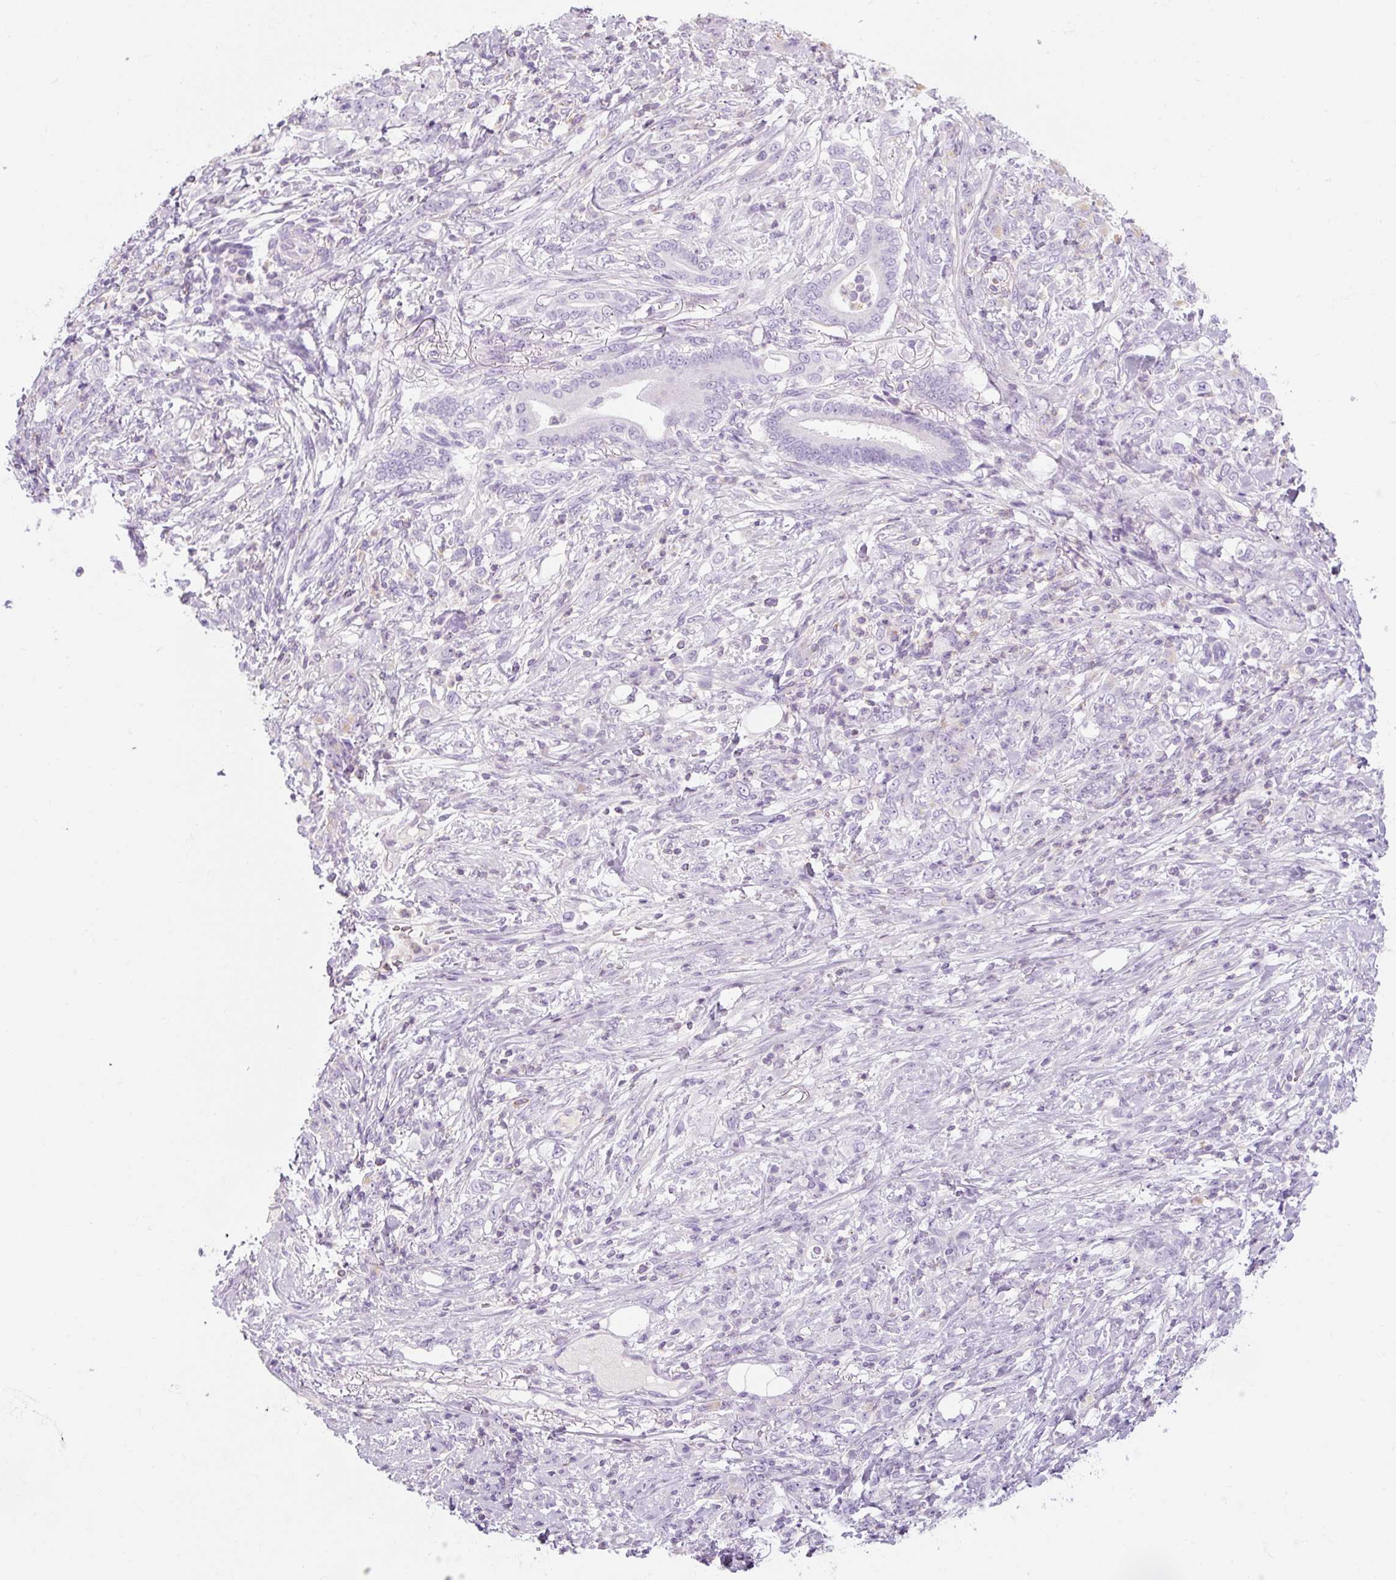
{"staining": {"intensity": "negative", "quantity": "none", "location": "none"}, "tissue": "stomach cancer", "cell_type": "Tumor cells", "image_type": "cancer", "snomed": [{"axis": "morphology", "description": "Adenocarcinoma, NOS"}, {"axis": "topography", "description": "Stomach"}], "caption": "Tumor cells are negative for protein expression in human stomach adenocarcinoma. (DAB IHC, high magnification).", "gene": "TIGD2", "patient": {"sex": "female", "age": 79}}